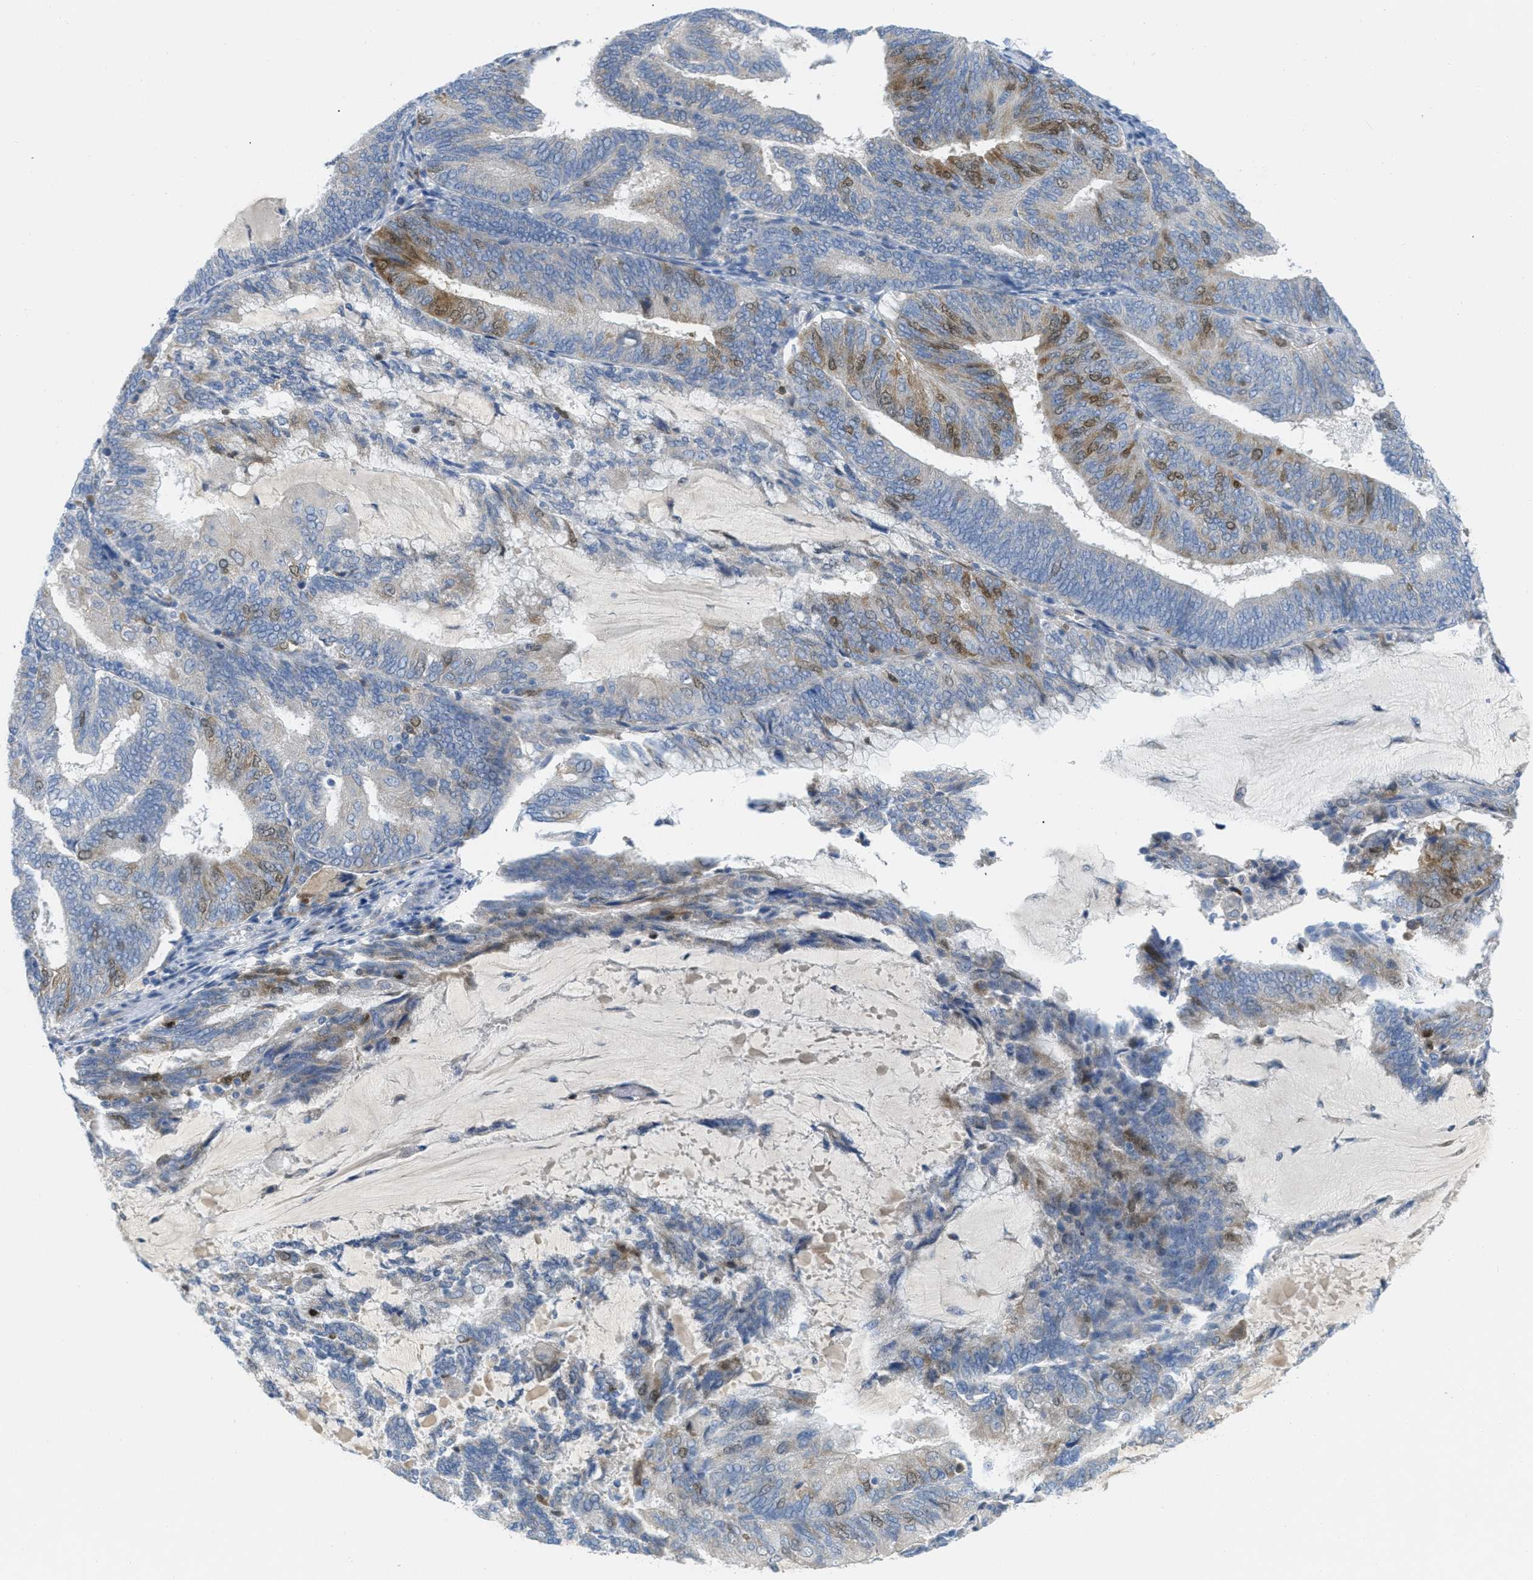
{"staining": {"intensity": "moderate", "quantity": "25%-75%", "location": "cytoplasmic/membranous,nuclear"}, "tissue": "endometrial cancer", "cell_type": "Tumor cells", "image_type": "cancer", "snomed": [{"axis": "morphology", "description": "Adenocarcinoma, NOS"}, {"axis": "topography", "description": "Endometrium"}], "caption": "Immunohistochemistry of human endometrial cancer (adenocarcinoma) shows medium levels of moderate cytoplasmic/membranous and nuclear expression in approximately 25%-75% of tumor cells. The protein is stained brown, and the nuclei are stained in blue (DAB (3,3'-diaminobenzidine) IHC with brightfield microscopy, high magnification).", "gene": "ORC6", "patient": {"sex": "female", "age": 81}}